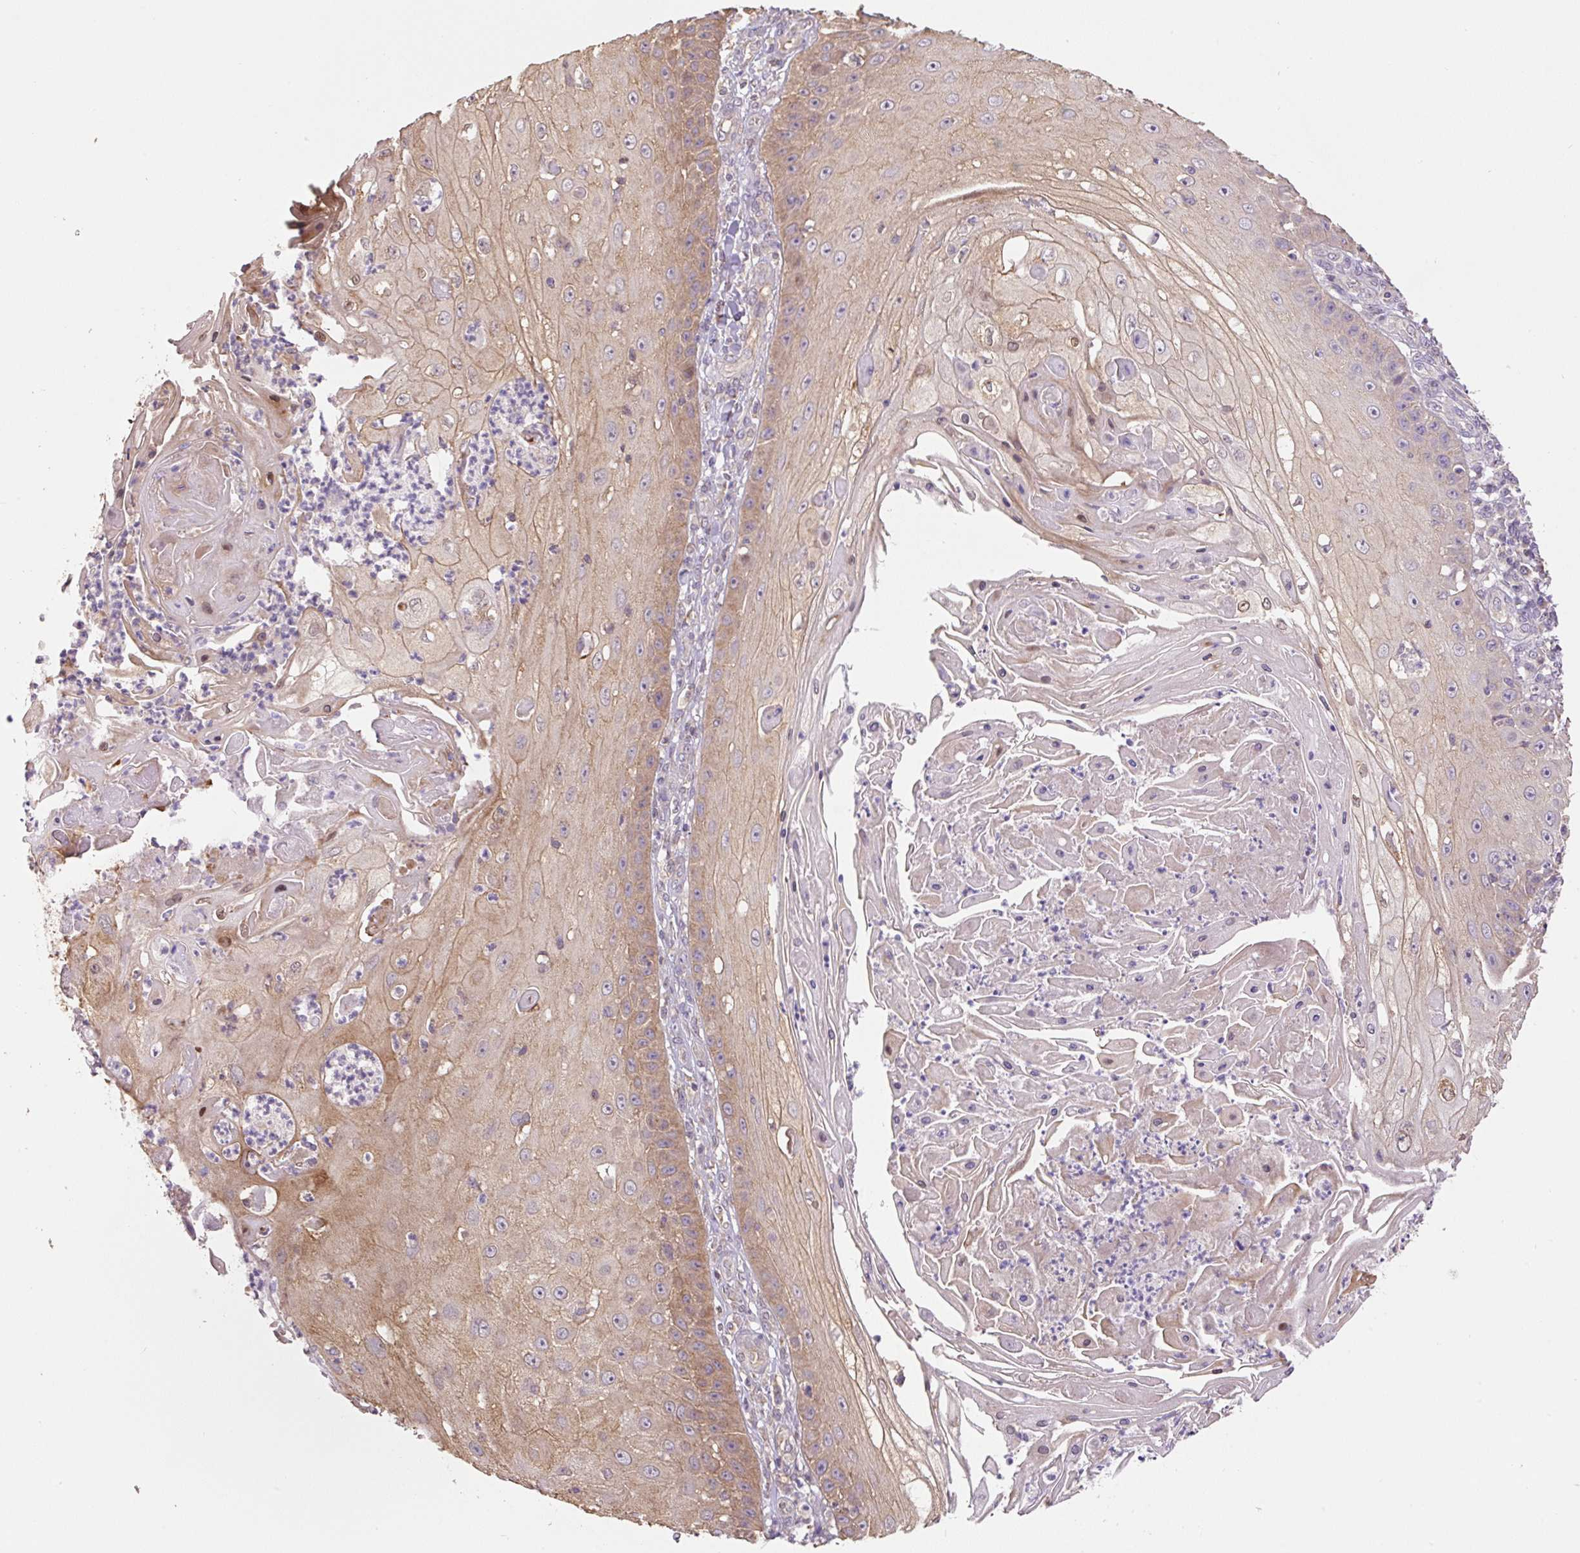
{"staining": {"intensity": "moderate", "quantity": ">75%", "location": "cytoplasmic/membranous"}, "tissue": "skin cancer", "cell_type": "Tumor cells", "image_type": "cancer", "snomed": [{"axis": "morphology", "description": "Squamous cell carcinoma, NOS"}, {"axis": "topography", "description": "Skin"}], "caption": "Protein staining displays moderate cytoplasmic/membranous staining in approximately >75% of tumor cells in squamous cell carcinoma (skin).", "gene": "COX8A", "patient": {"sex": "male", "age": 70}}